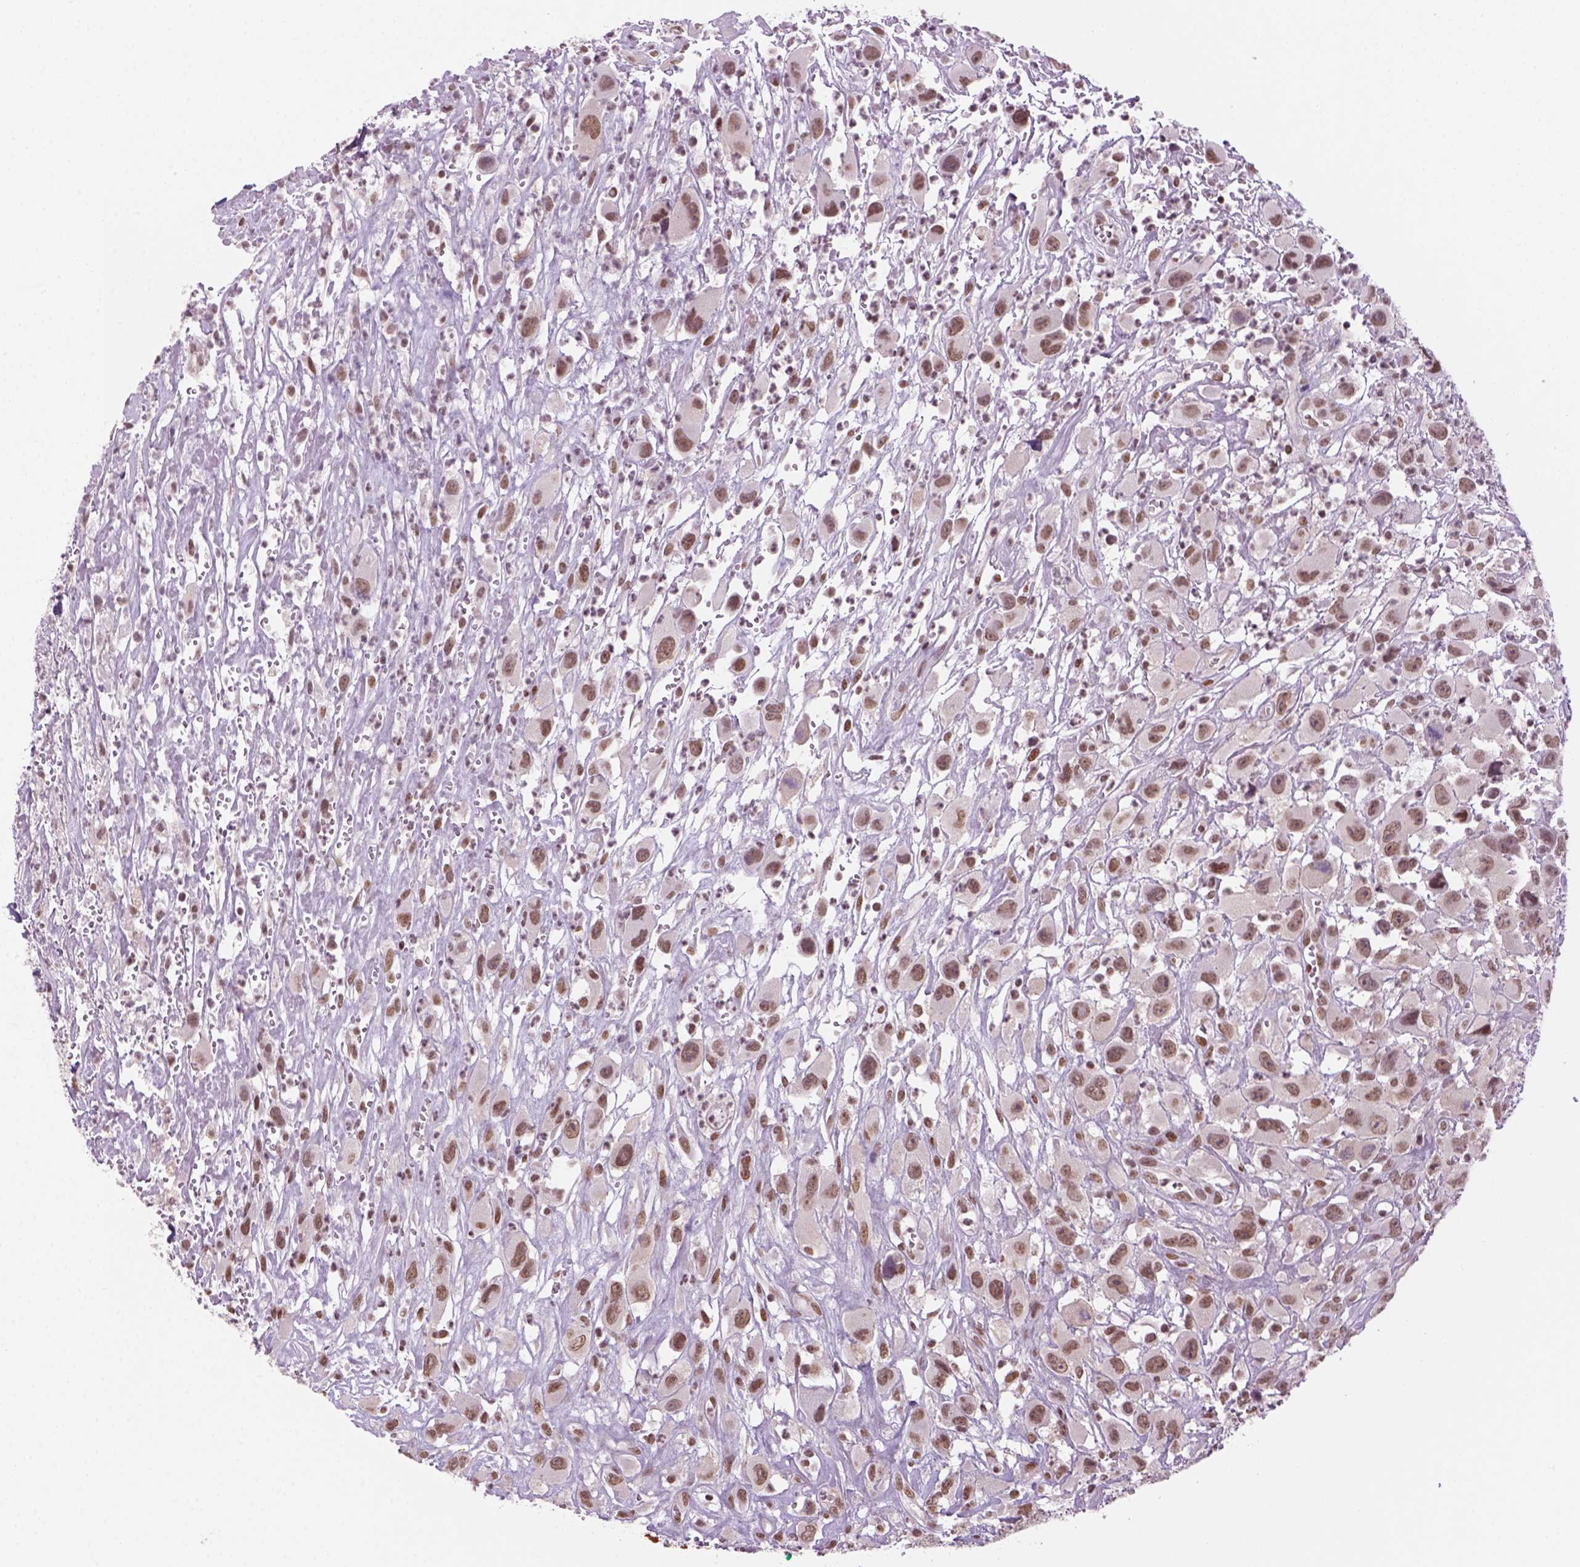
{"staining": {"intensity": "moderate", "quantity": ">75%", "location": "nuclear"}, "tissue": "head and neck cancer", "cell_type": "Tumor cells", "image_type": "cancer", "snomed": [{"axis": "morphology", "description": "Squamous cell carcinoma, NOS"}, {"axis": "morphology", "description": "Squamous cell carcinoma, metastatic, NOS"}, {"axis": "topography", "description": "Oral tissue"}, {"axis": "topography", "description": "Head-Neck"}], "caption": "Head and neck cancer was stained to show a protein in brown. There is medium levels of moderate nuclear positivity in approximately >75% of tumor cells. The staining was performed using DAB, with brown indicating positive protein expression. Nuclei are stained blue with hematoxylin.", "gene": "GOT1", "patient": {"sex": "female", "age": 85}}